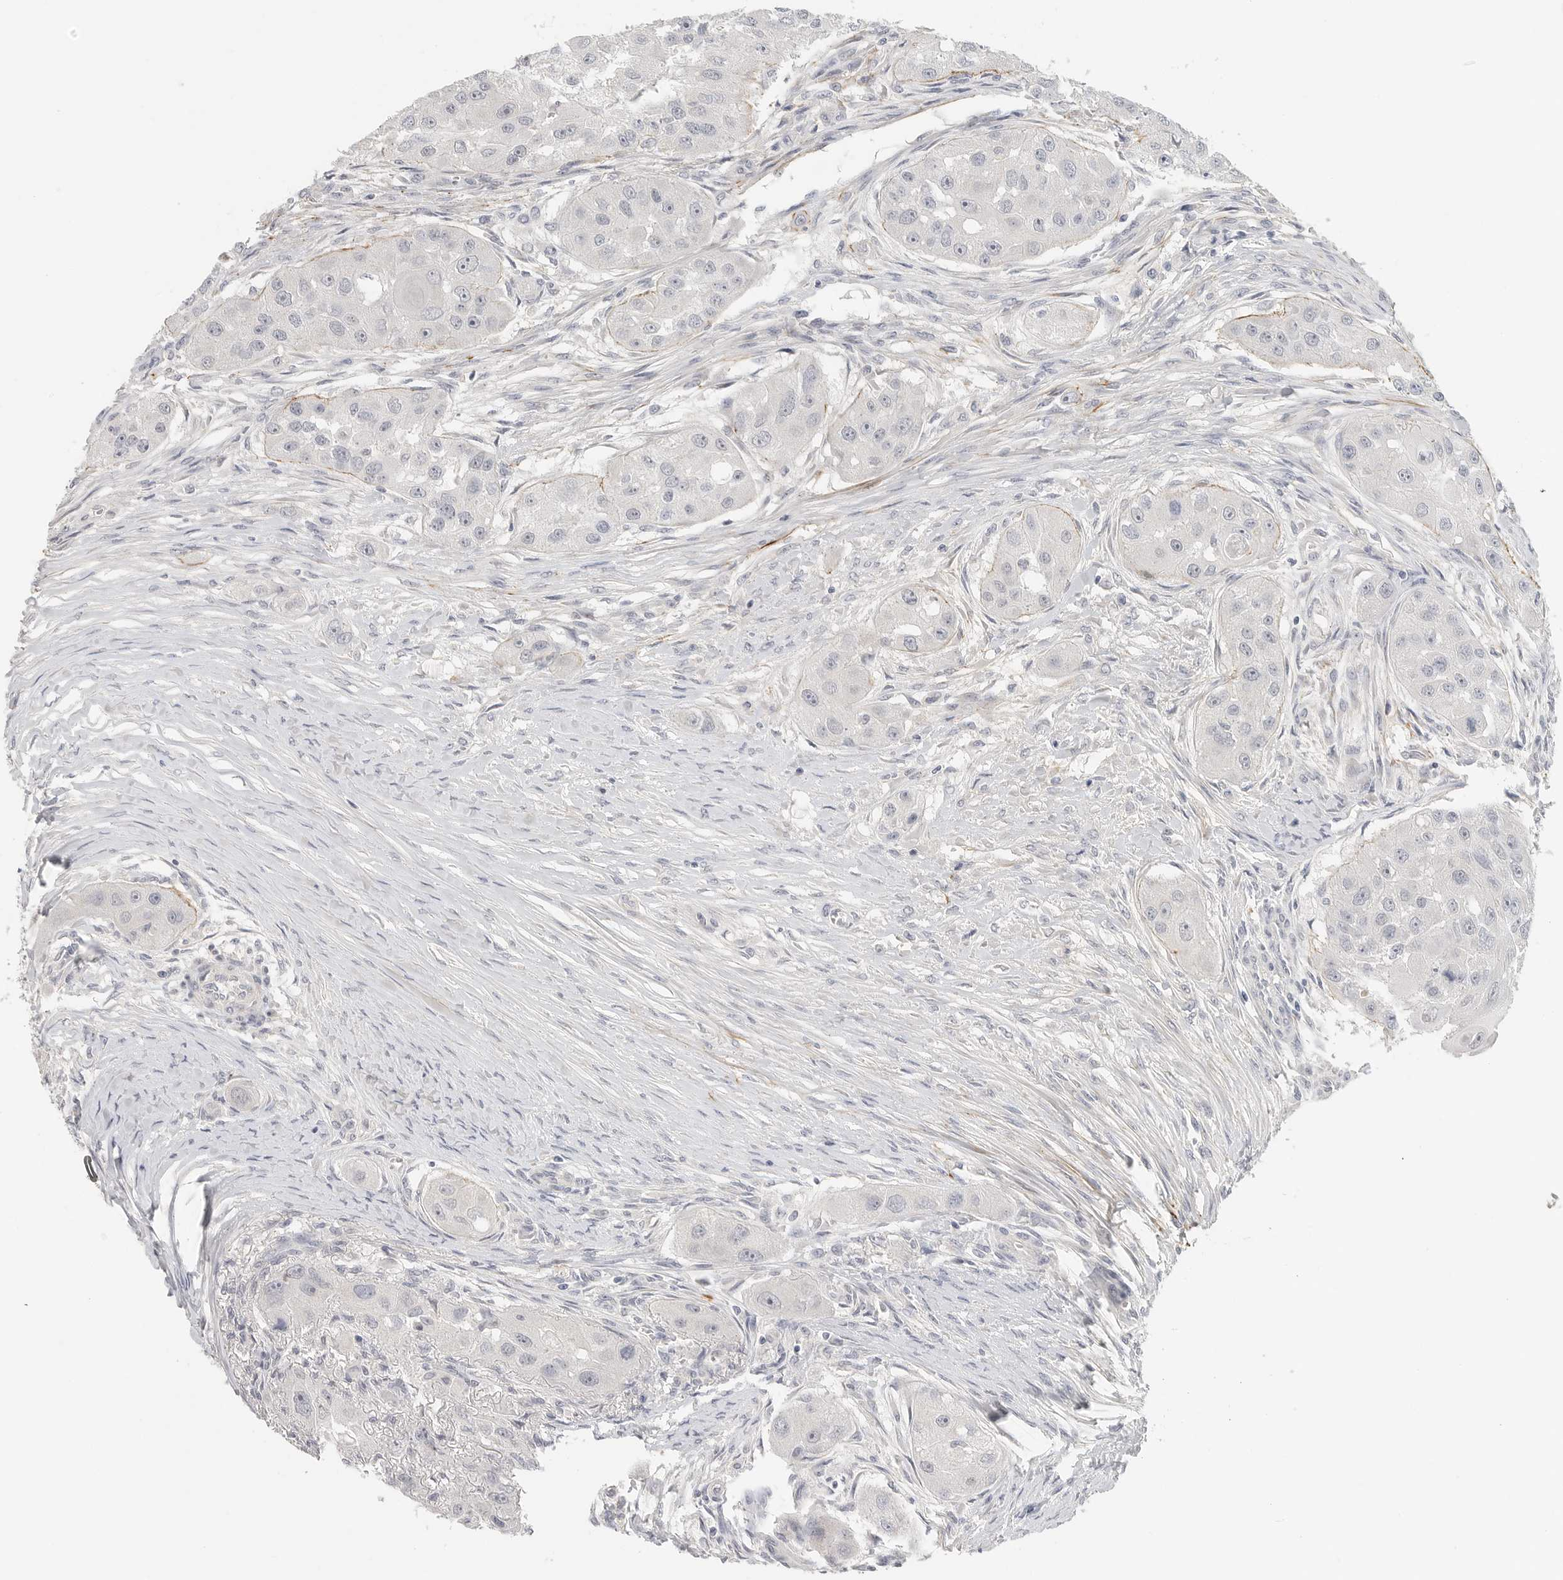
{"staining": {"intensity": "negative", "quantity": "none", "location": "none"}, "tissue": "head and neck cancer", "cell_type": "Tumor cells", "image_type": "cancer", "snomed": [{"axis": "morphology", "description": "Normal tissue, NOS"}, {"axis": "morphology", "description": "Squamous cell carcinoma, NOS"}, {"axis": "topography", "description": "Skeletal muscle"}, {"axis": "topography", "description": "Head-Neck"}], "caption": "A histopathology image of human head and neck squamous cell carcinoma is negative for staining in tumor cells. Nuclei are stained in blue.", "gene": "FBN2", "patient": {"sex": "male", "age": 51}}